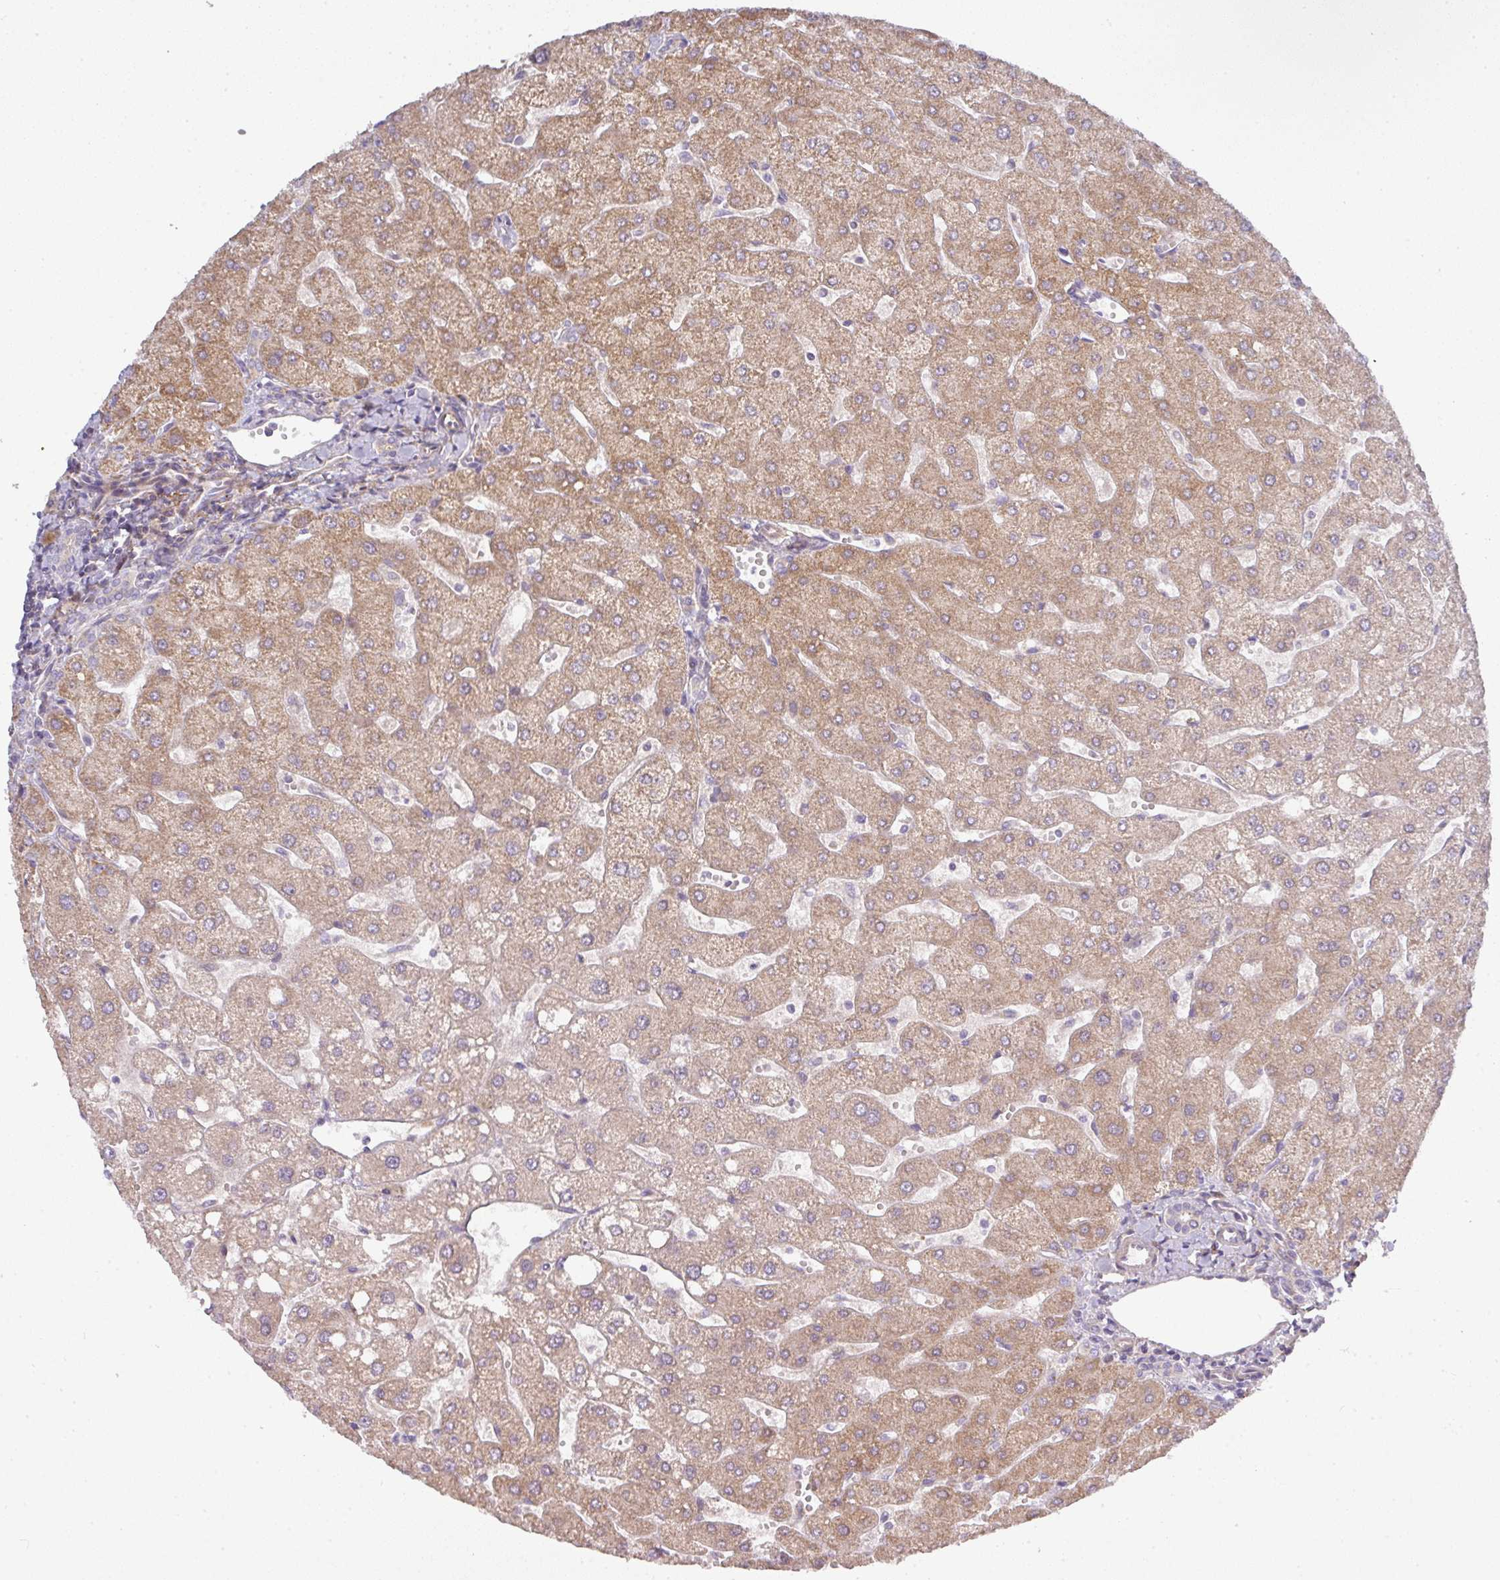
{"staining": {"intensity": "negative", "quantity": "none", "location": "none"}, "tissue": "liver", "cell_type": "Cholangiocytes", "image_type": "normal", "snomed": [{"axis": "morphology", "description": "Normal tissue, NOS"}, {"axis": "topography", "description": "Liver"}], "caption": "This is an immunohistochemistry (IHC) micrograph of unremarkable human liver. There is no expression in cholangiocytes.", "gene": "STK35", "patient": {"sex": "male", "age": 67}}